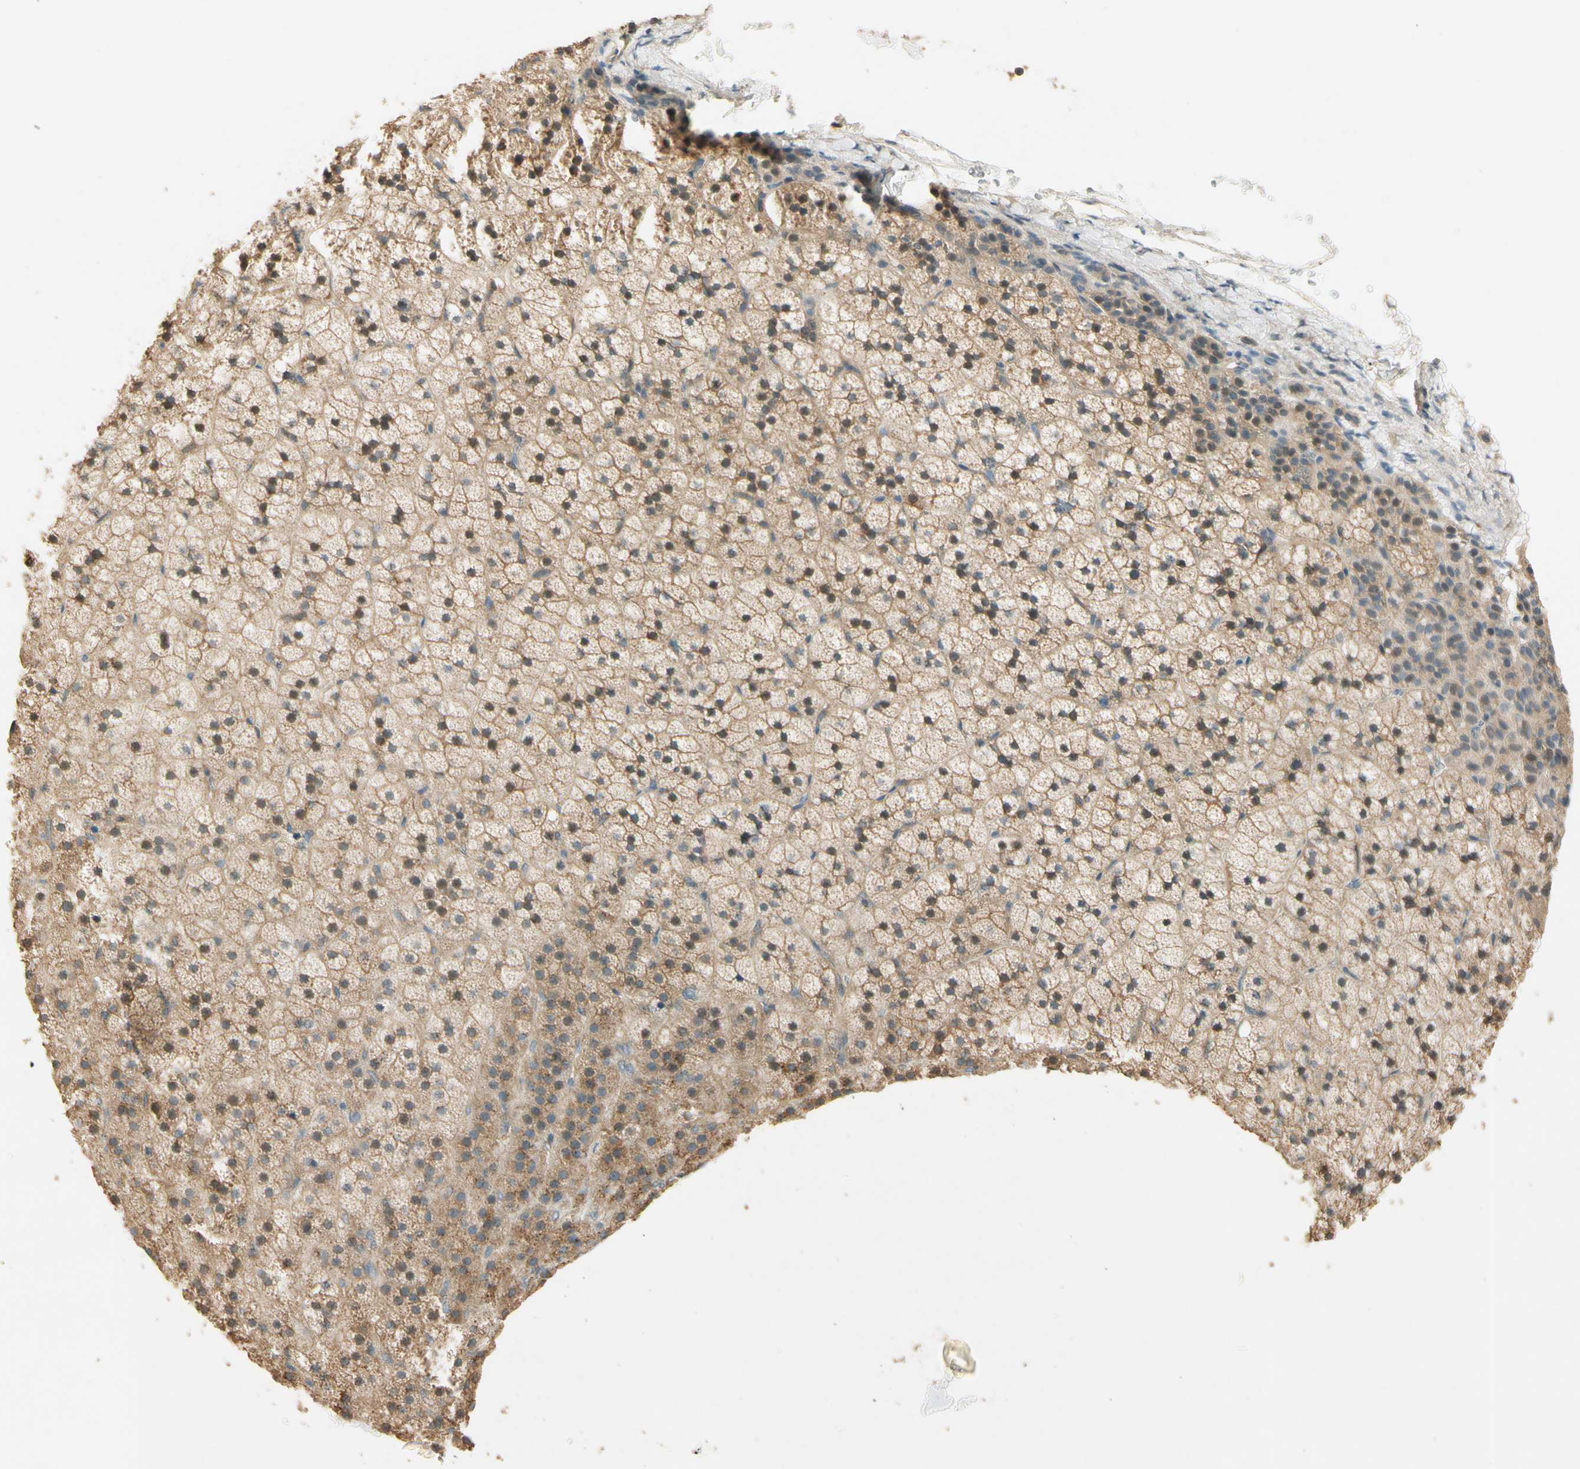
{"staining": {"intensity": "weak", "quantity": ">75%", "location": "cytoplasmic/membranous"}, "tissue": "adrenal gland", "cell_type": "Glandular cells", "image_type": "normal", "snomed": [{"axis": "morphology", "description": "Normal tissue, NOS"}, {"axis": "topography", "description": "Adrenal gland"}], "caption": "A photomicrograph of human adrenal gland stained for a protein exhibits weak cytoplasmic/membranous brown staining in glandular cells. Nuclei are stained in blue.", "gene": "PLXNA1", "patient": {"sex": "male", "age": 35}}